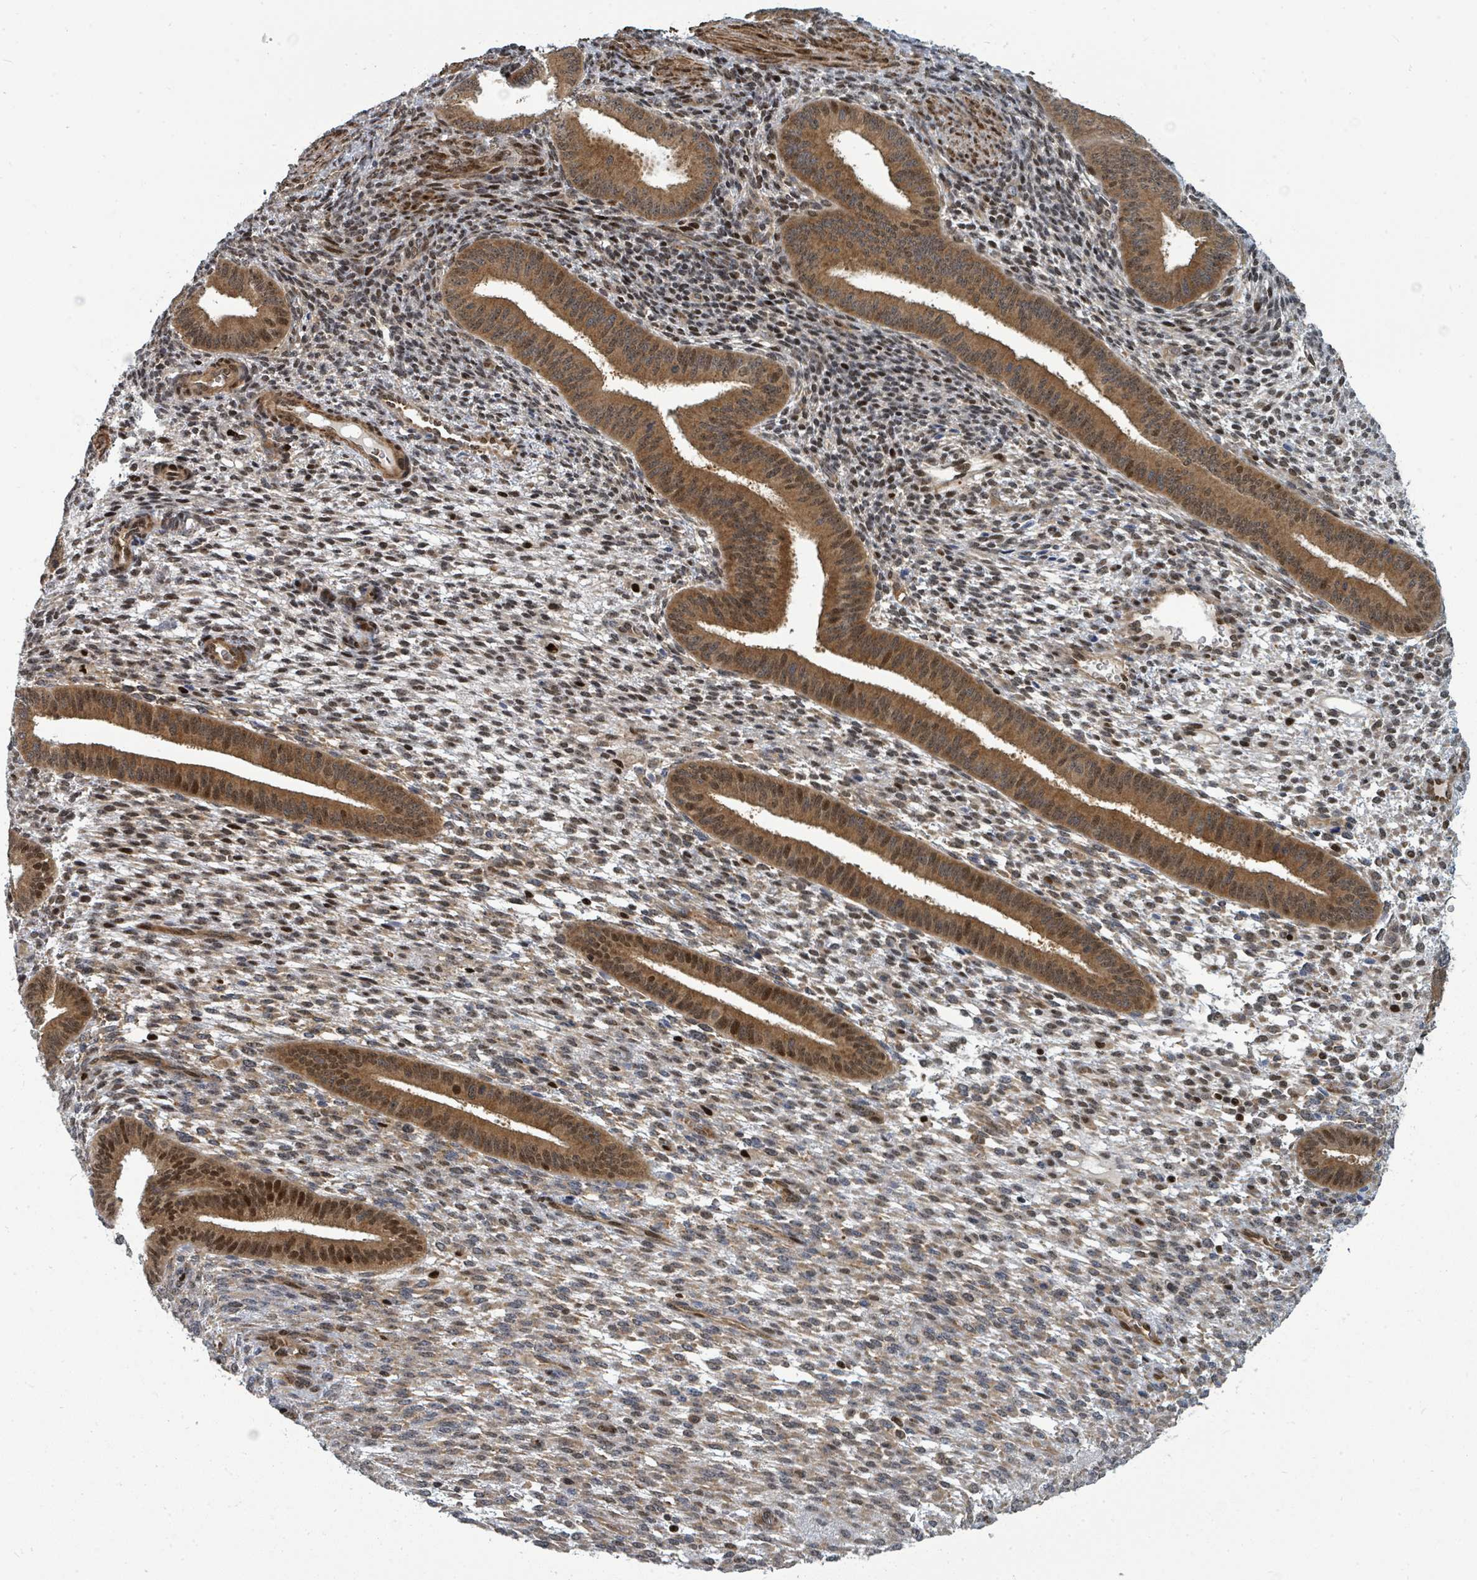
{"staining": {"intensity": "moderate", "quantity": "25%-75%", "location": "cytoplasmic/membranous,nuclear"}, "tissue": "endometrium", "cell_type": "Cells in endometrial stroma", "image_type": "normal", "snomed": [{"axis": "morphology", "description": "Normal tissue, NOS"}, {"axis": "topography", "description": "Endometrium"}], "caption": "An immunohistochemistry (IHC) histopathology image of unremarkable tissue is shown. Protein staining in brown highlights moderate cytoplasmic/membranous,nuclear positivity in endometrium within cells in endometrial stroma. The protein of interest is shown in brown color, while the nuclei are stained blue.", "gene": "TRDMT1", "patient": {"sex": "female", "age": 36}}